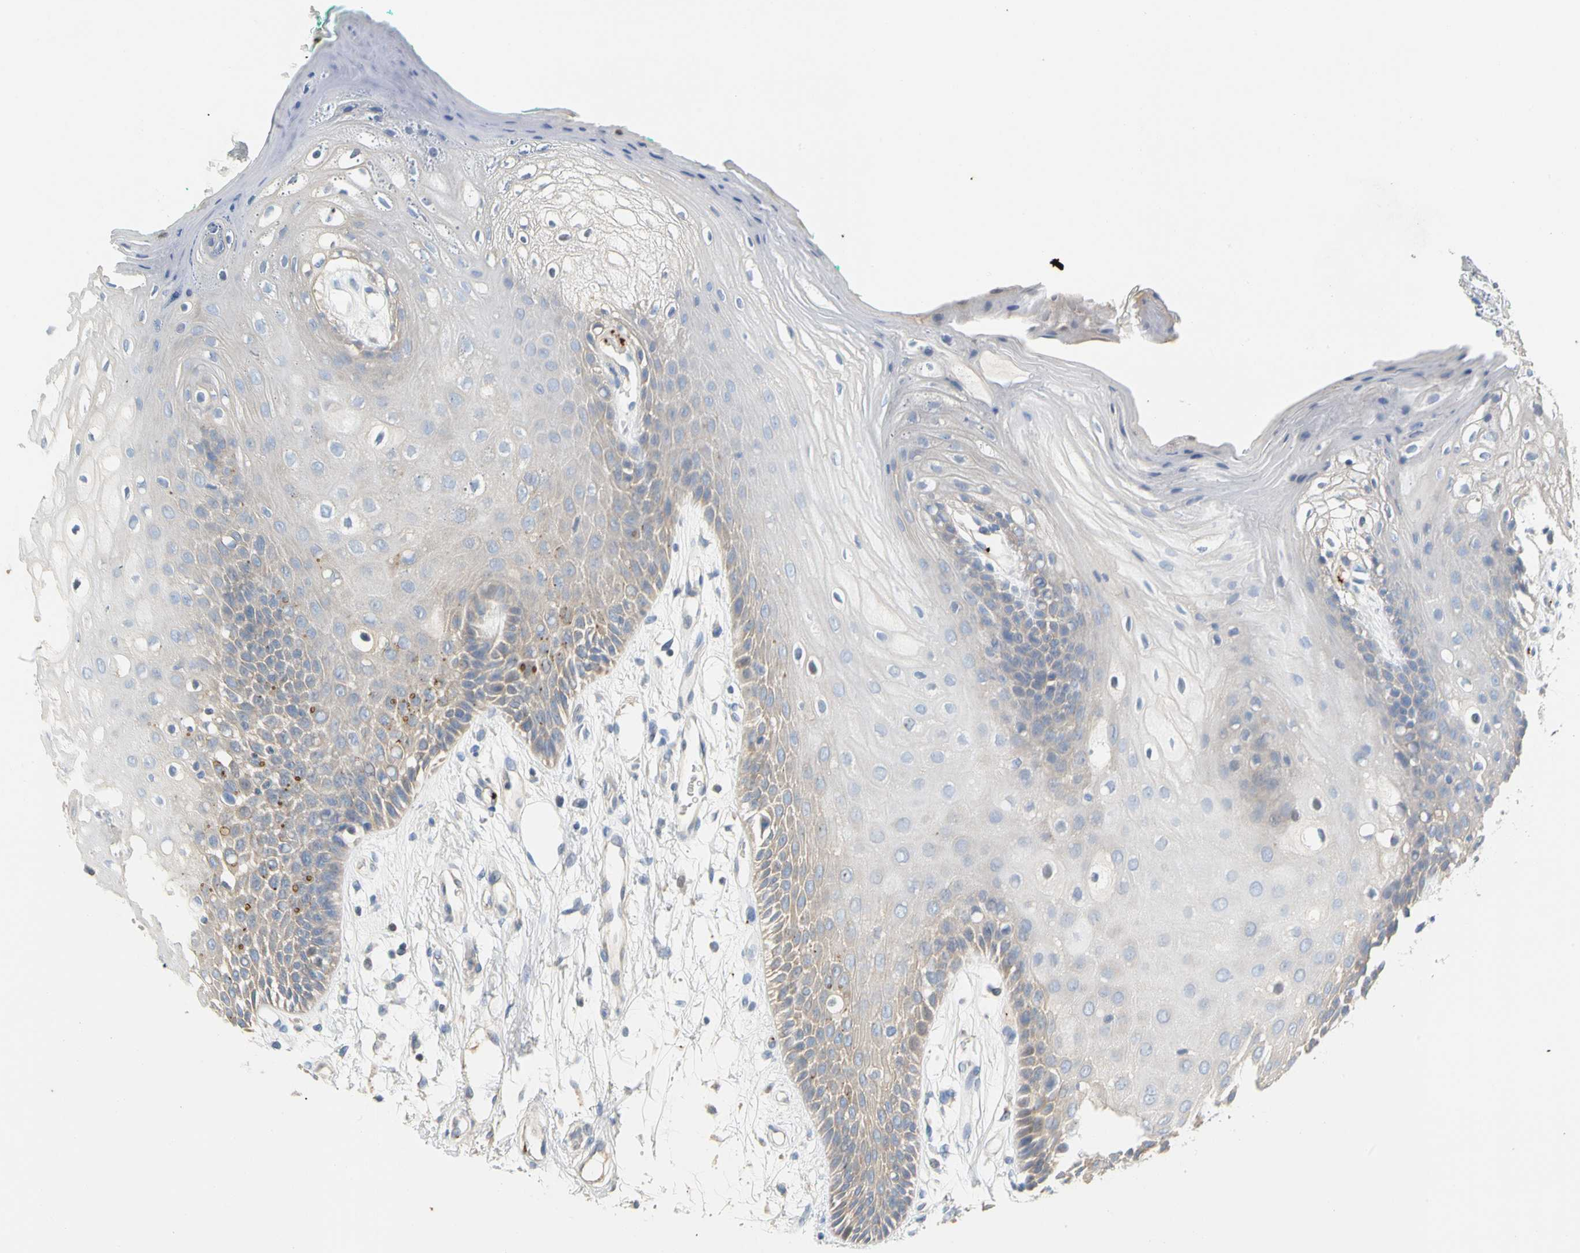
{"staining": {"intensity": "weak", "quantity": "<25%", "location": "cytoplasmic/membranous"}, "tissue": "oral mucosa", "cell_type": "Squamous epithelial cells", "image_type": "normal", "snomed": [{"axis": "morphology", "description": "Normal tissue, NOS"}, {"axis": "morphology", "description": "Squamous cell carcinoma, NOS"}, {"axis": "topography", "description": "Skeletal muscle"}, {"axis": "topography", "description": "Oral tissue"}, {"axis": "topography", "description": "Head-Neck"}], "caption": "The micrograph displays no significant positivity in squamous epithelial cells of oral mucosa.", "gene": "ENSG00000288796", "patient": {"sex": "female", "age": 84}}